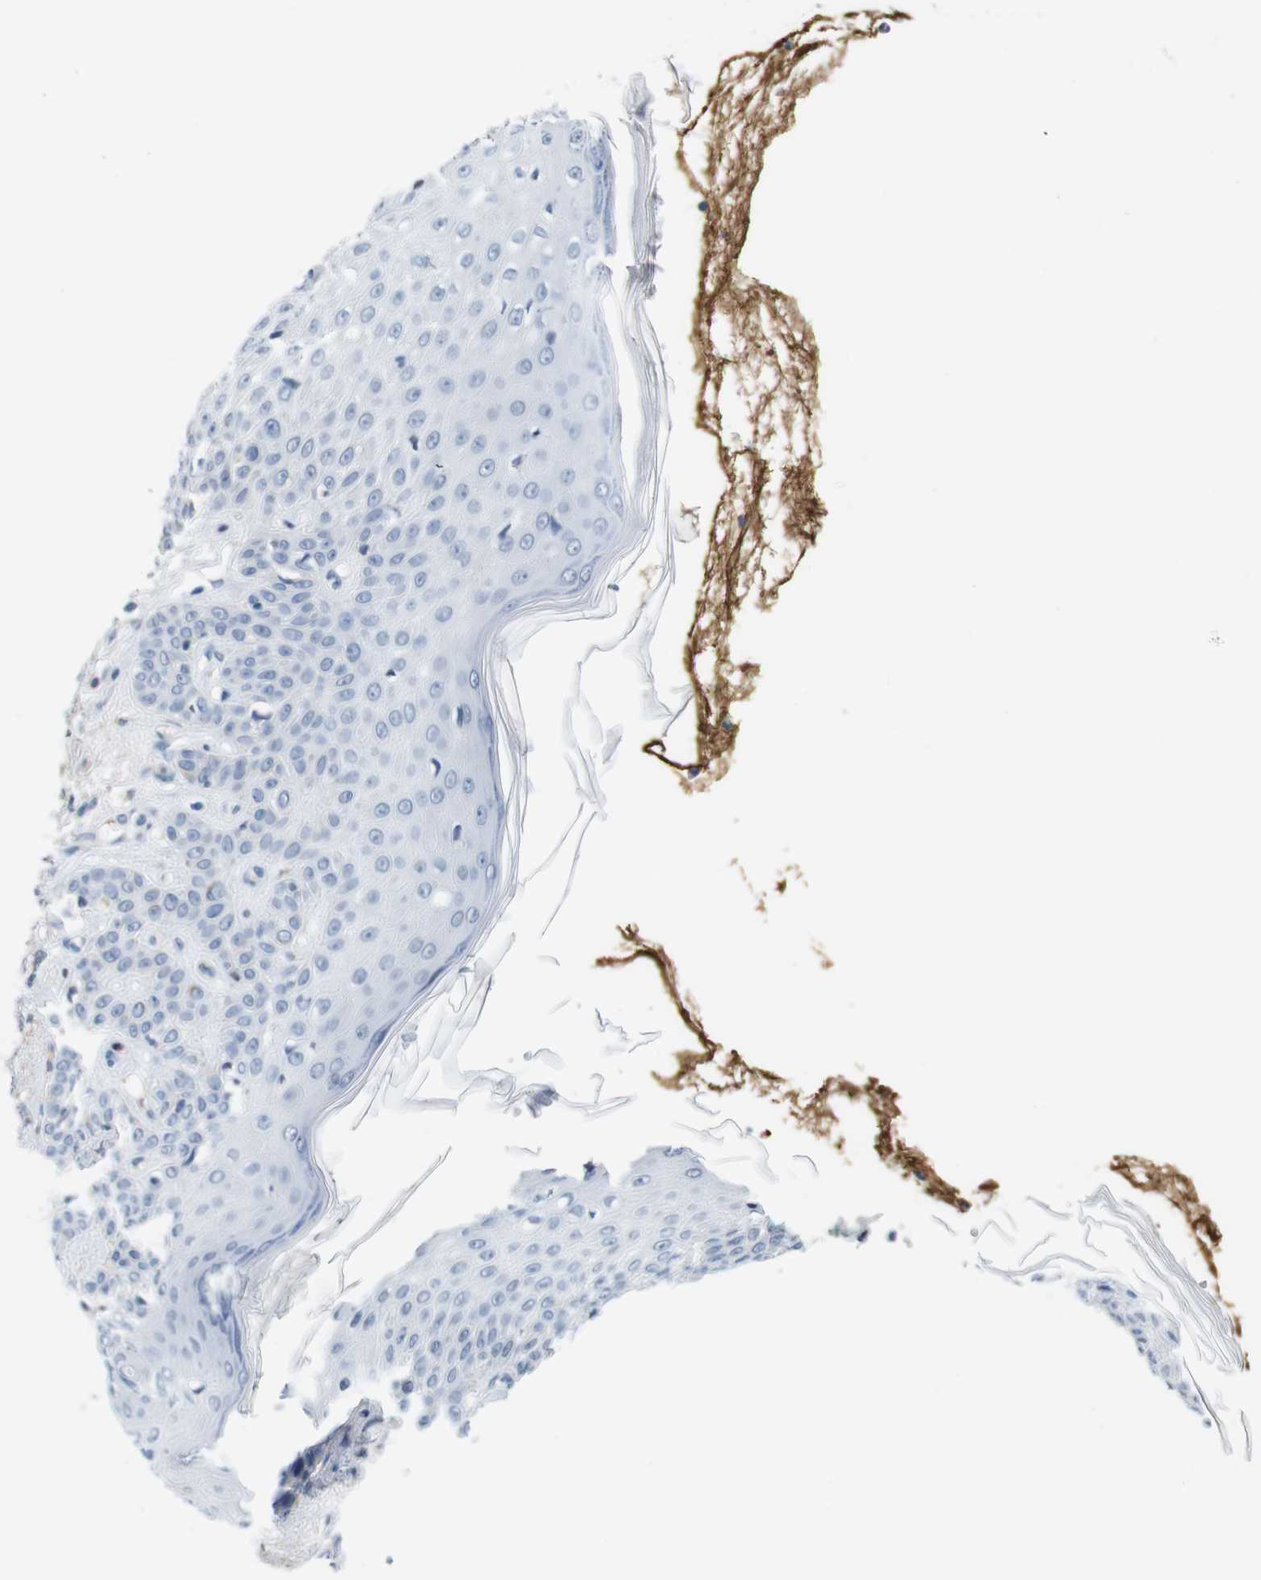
{"staining": {"intensity": "negative", "quantity": "none", "location": "none"}, "tissue": "skin cancer", "cell_type": "Tumor cells", "image_type": "cancer", "snomed": [{"axis": "morphology", "description": "Squamous cell carcinoma, NOS"}, {"axis": "topography", "description": "Skin"}], "caption": "The image reveals no significant positivity in tumor cells of skin squamous cell carcinoma. The staining was performed using DAB (3,3'-diaminobenzidine) to visualize the protein expression in brown, while the nuclei were stained in blue with hematoxylin (Magnification: 20x).", "gene": "OTOF", "patient": {"sex": "female", "age": 78}}